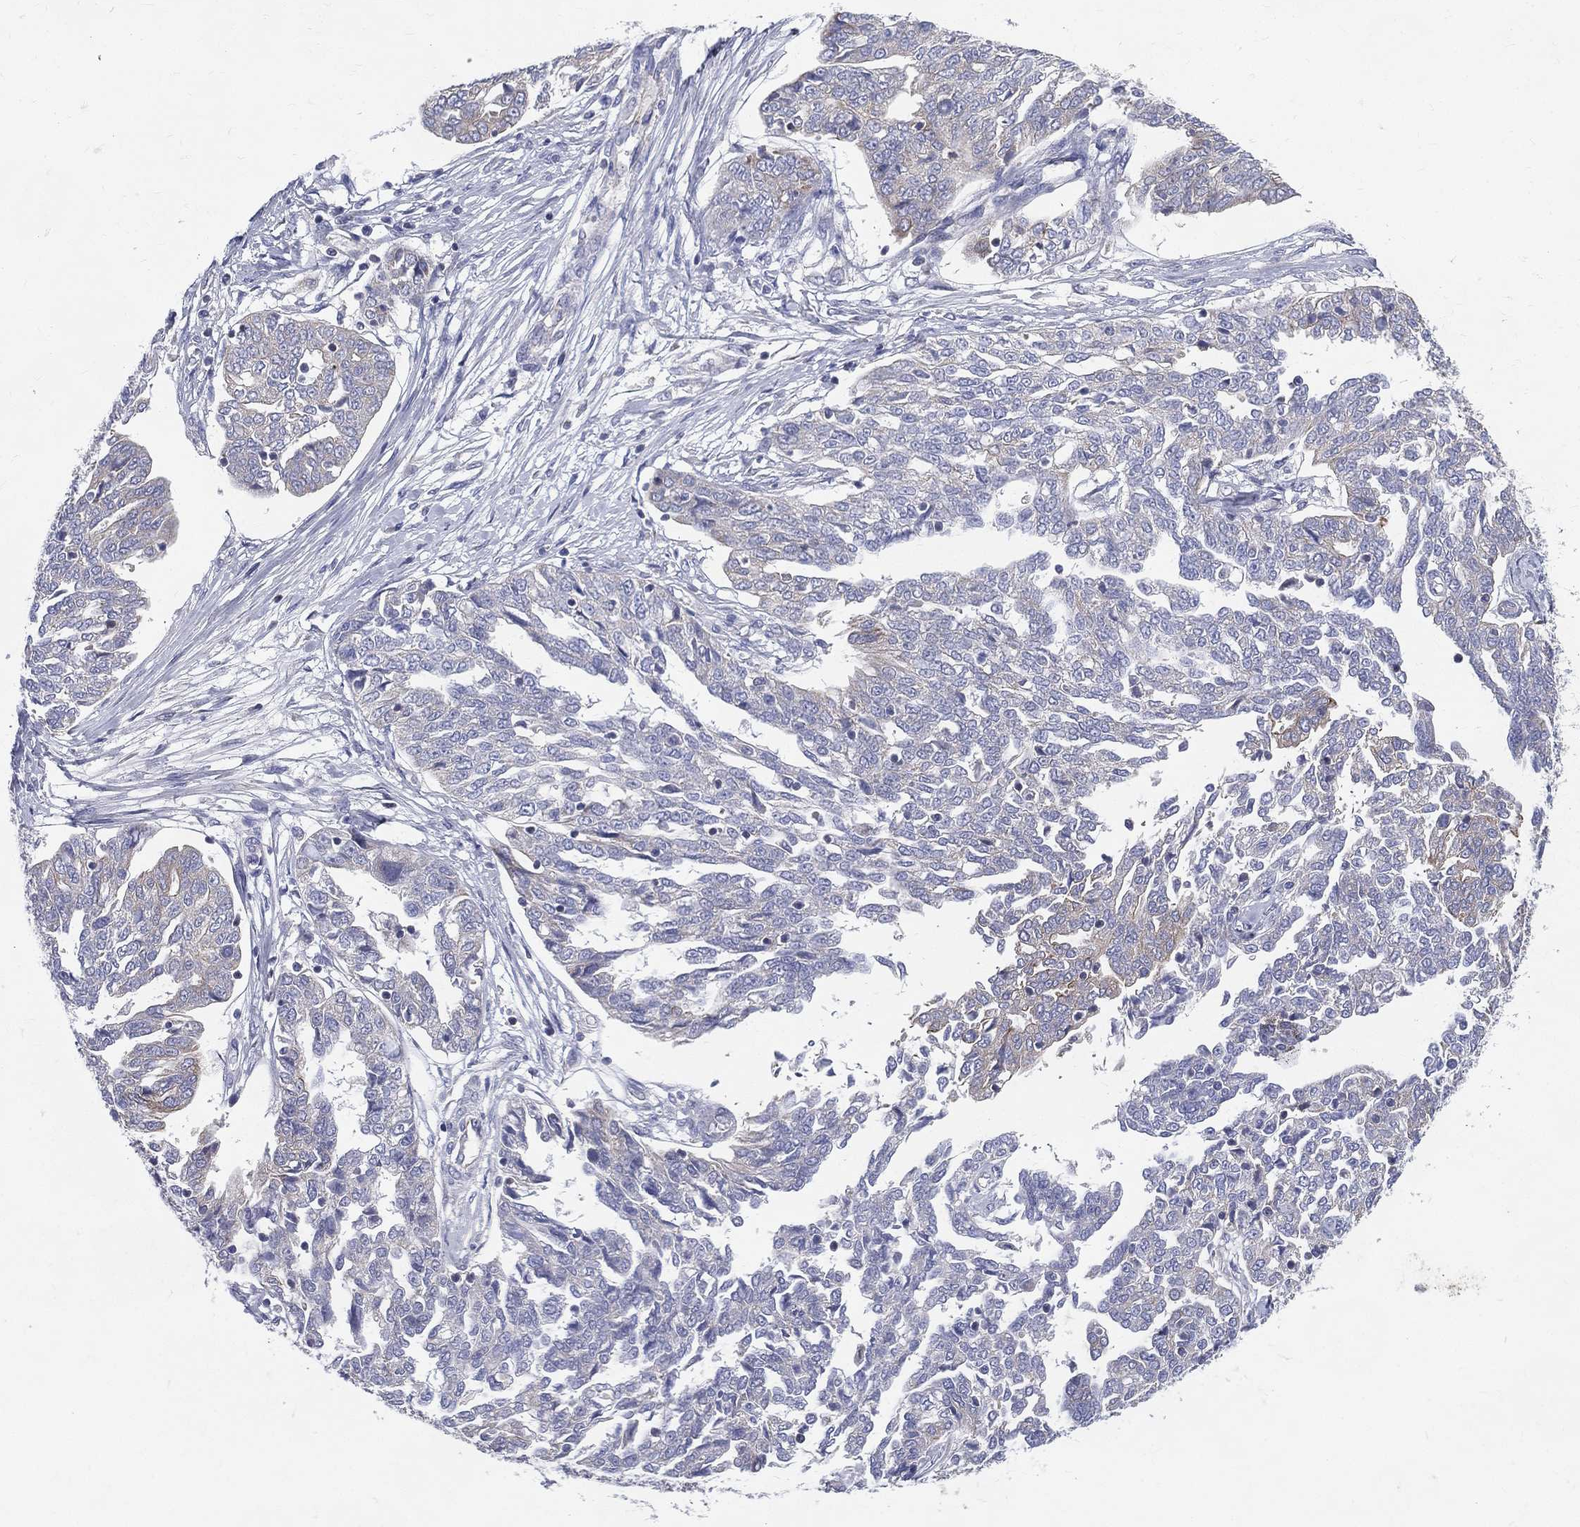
{"staining": {"intensity": "weak", "quantity": "<25%", "location": "cytoplasmic/membranous"}, "tissue": "ovarian cancer", "cell_type": "Tumor cells", "image_type": "cancer", "snomed": [{"axis": "morphology", "description": "Cystadenocarcinoma, serous, NOS"}, {"axis": "topography", "description": "Ovary"}], "caption": "This is an immunohistochemistry histopathology image of human ovarian serous cystadenocarcinoma. There is no staining in tumor cells.", "gene": "PWWP3A", "patient": {"sex": "female", "age": 67}}